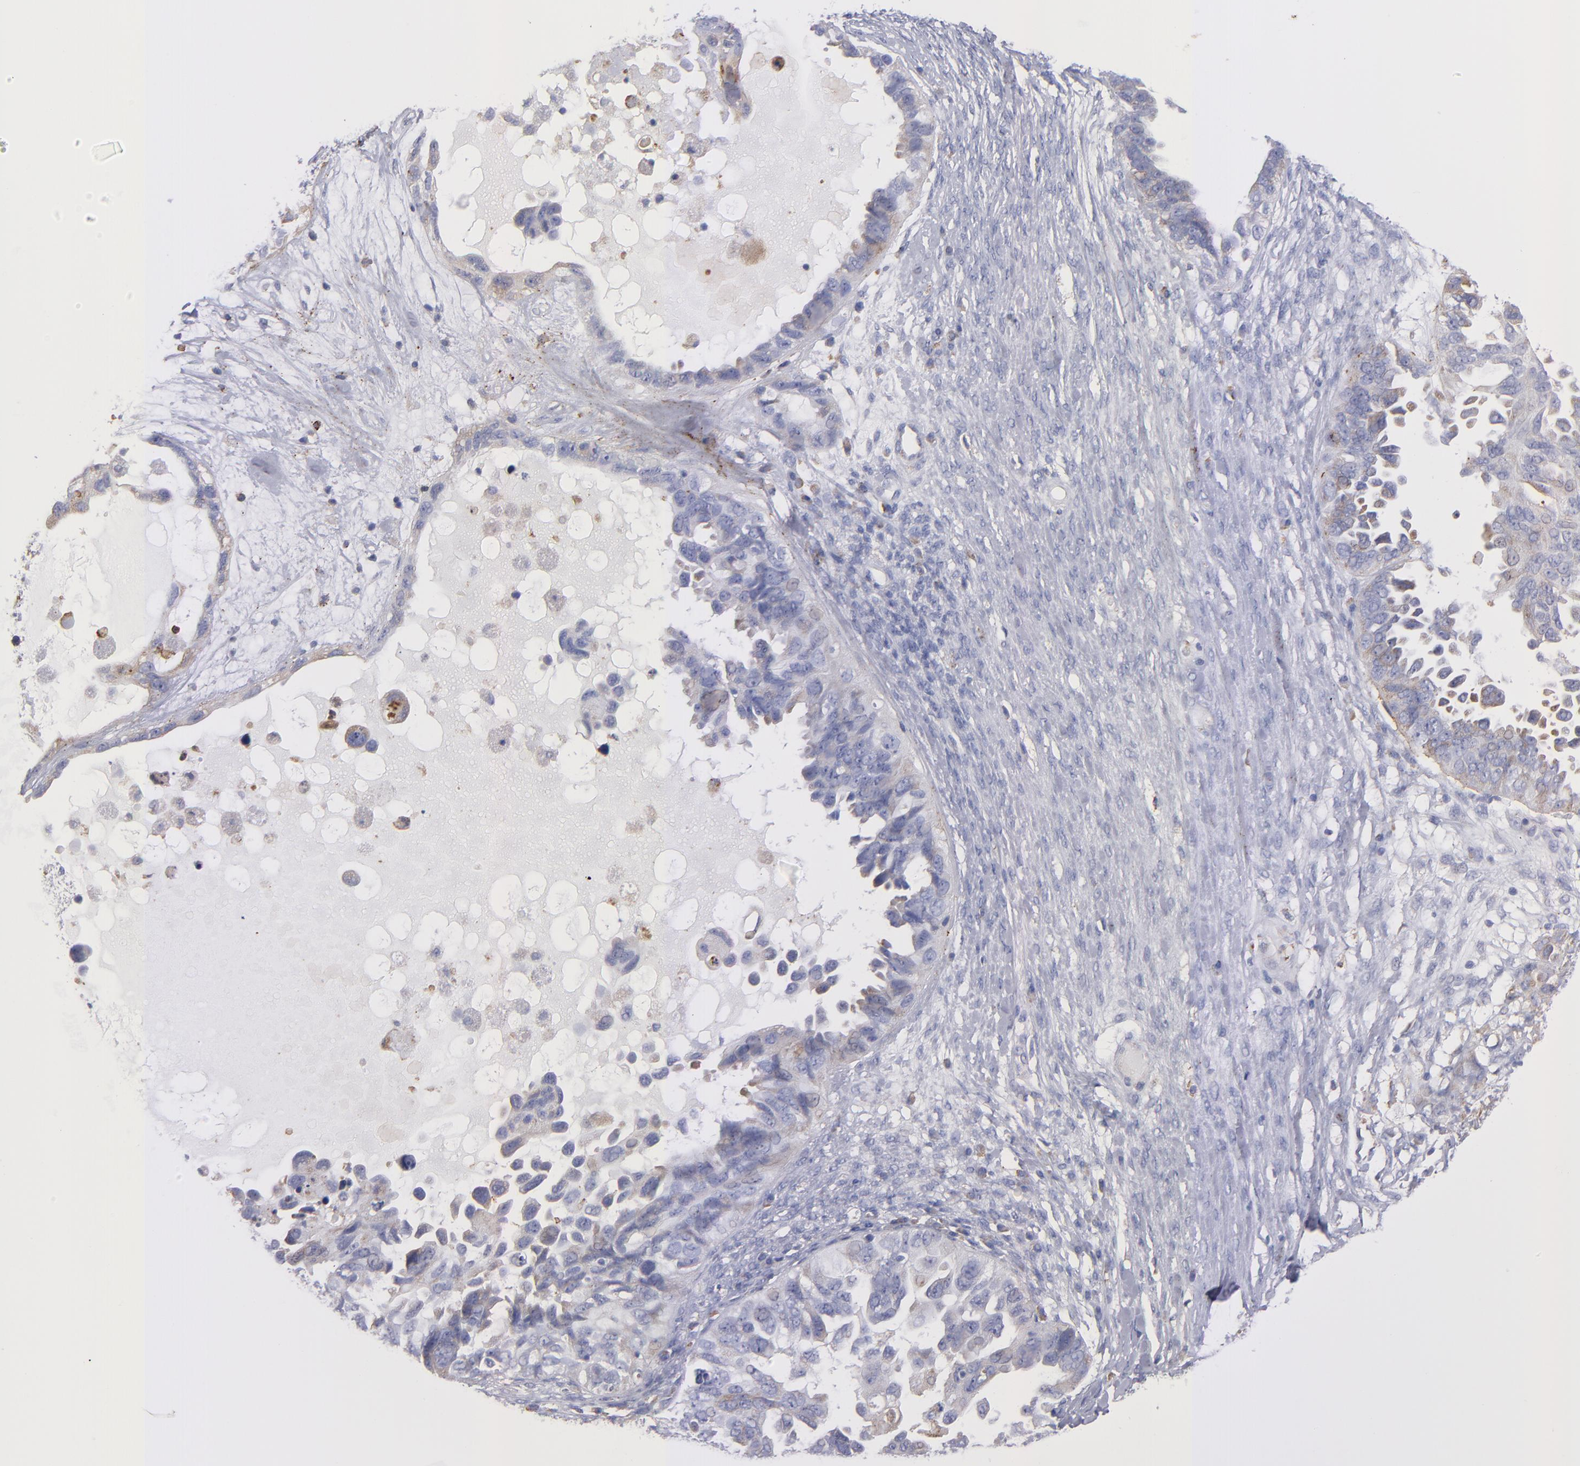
{"staining": {"intensity": "weak", "quantity": "25%-75%", "location": "cytoplasmic/membranous"}, "tissue": "ovarian cancer", "cell_type": "Tumor cells", "image_type": "cancer", "snomed": [{"axis": "morphology", "description": "Cystadenocarcinoma, serous, NOS"}, {"axis": "topography", "description": "Ovary"}], "caption": "There is low levels of weak cytoplasmic/membranous positivity in tumor cells of ovarian serous cystadenocarcinoma, as demonstrated by immunohistochemical staining (brown color).", "gene": "MFGE8", "patient": {"sex": "female", "age": 82}}